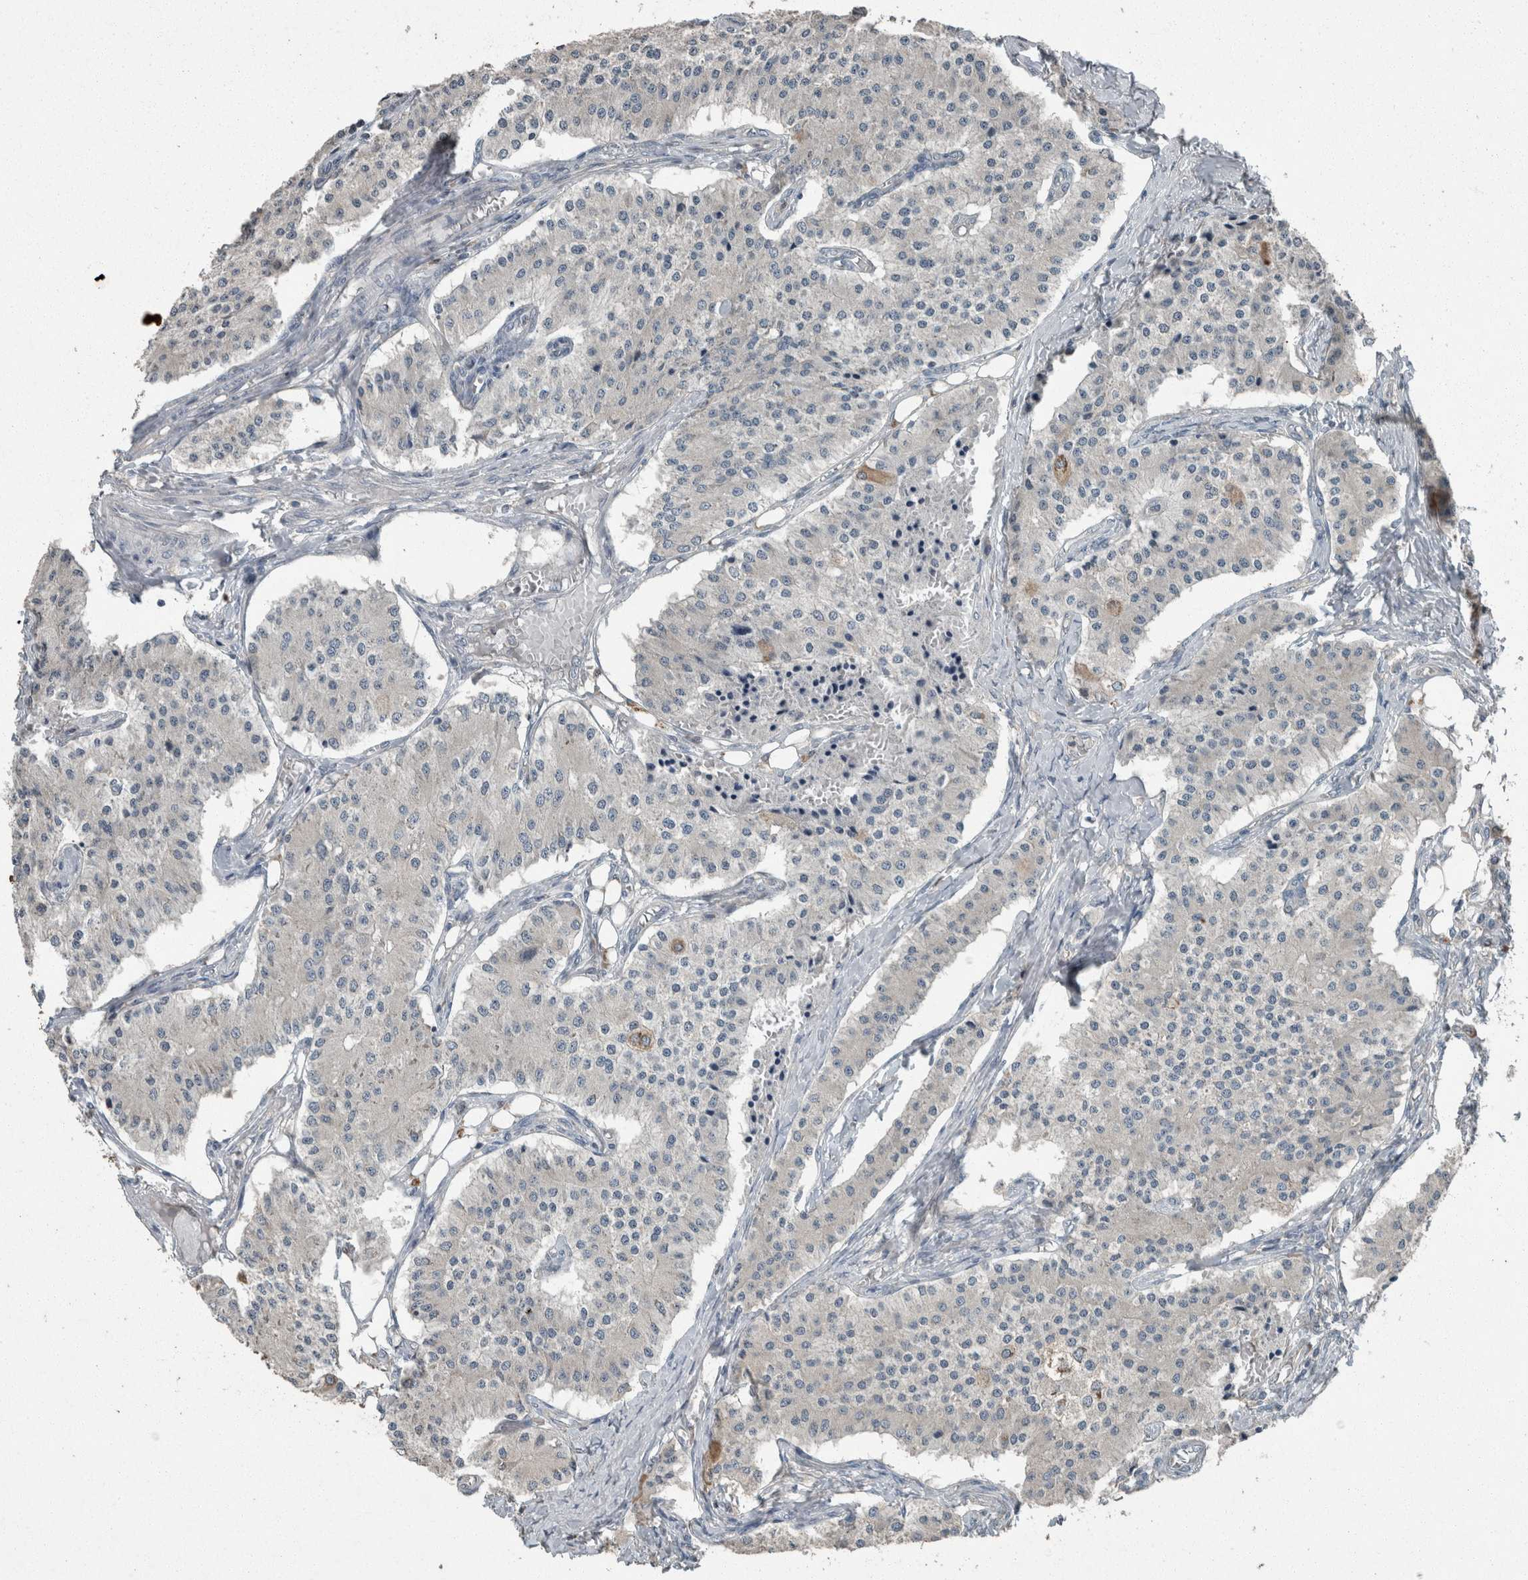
{"staining": {"intensity": "negative", "quantity": "none", "location": "none"}, "tissue": "carcinoid", "cell_type": "Tumor cells", "image_type": "cancer", "snomed": [{"axis": "morphology", "description": "Carcinoid, malignant, NOS"}, {"axis": "topography", "description": "Colon"}], "caption": "An immunohistochemistry (IHC) histopathology image of carcinoid (malignant) is shown. There is no staining in tumor cells of carcinoid (malignant).", "gene": "KNTC1", "patient": {"sex": "female", "age": 52}}